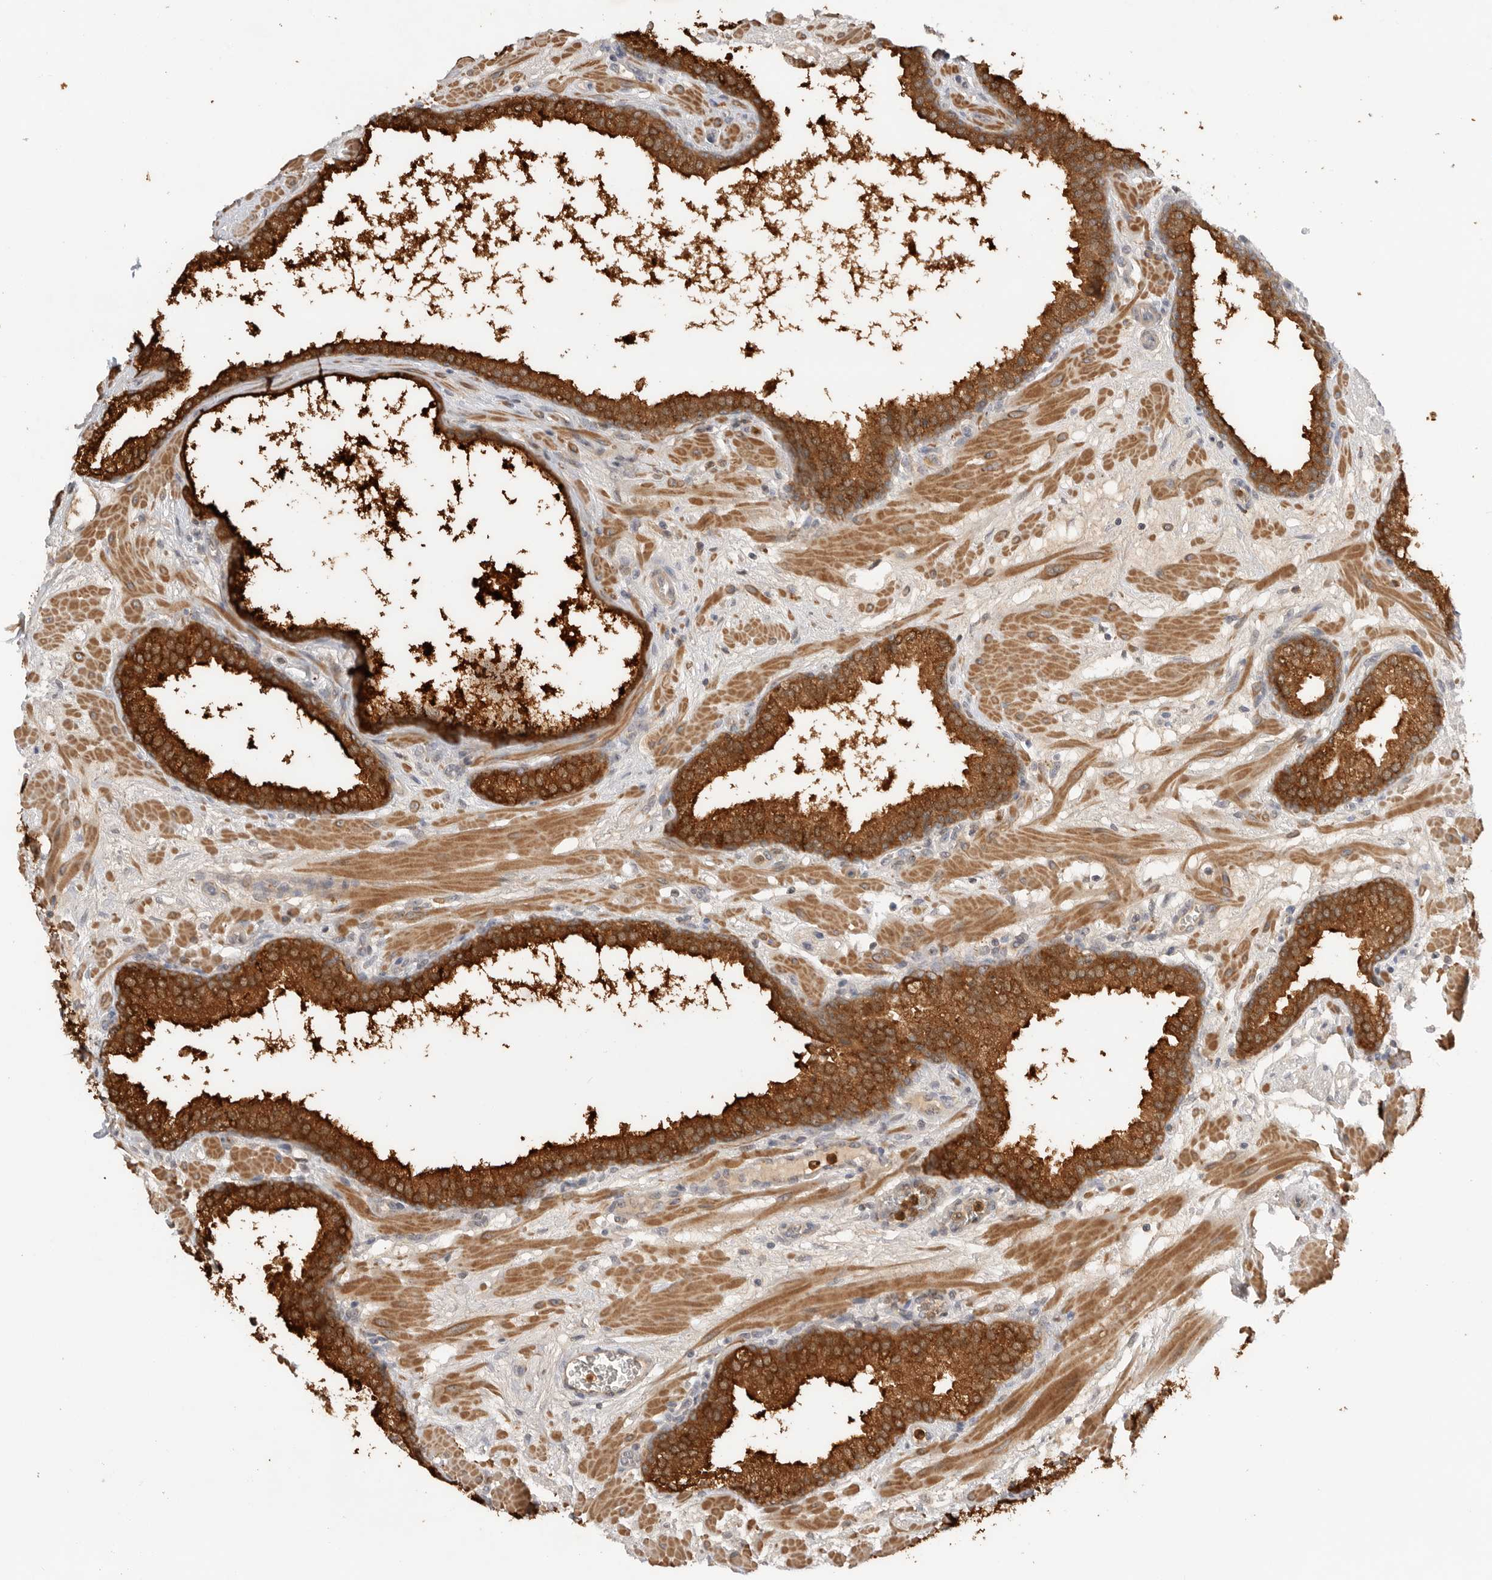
{"staining": {"intensity": "strong", "quantity": ">75%", "location": "cytoplasmic/membranous"}, "tissue": "prostate", "cell_type": "Glandular cells", "image_type": "normal", "snomed": [{"axis": "morphology", "description": "Normal tissue, NOS"}, {"axis": "morphology", "description": "Urothelial carcinoma, Low grade"}, {"axis": "topography", "description": "Urinary bladder"}, {"axis": "topography", "description": "Prostate"}], "caption": "Immunohistochemistry of unremarkable human prostate exhibits high levels of strong cytoplasmic/membranous expression in approximately >75% of glandular cells. (Stains: DAB in brown, nuclei in blue, Microscopy: brightfield microscopy at high magnification).", "gene": "GNE", "patient": {"sex": "male", "age": 60}}